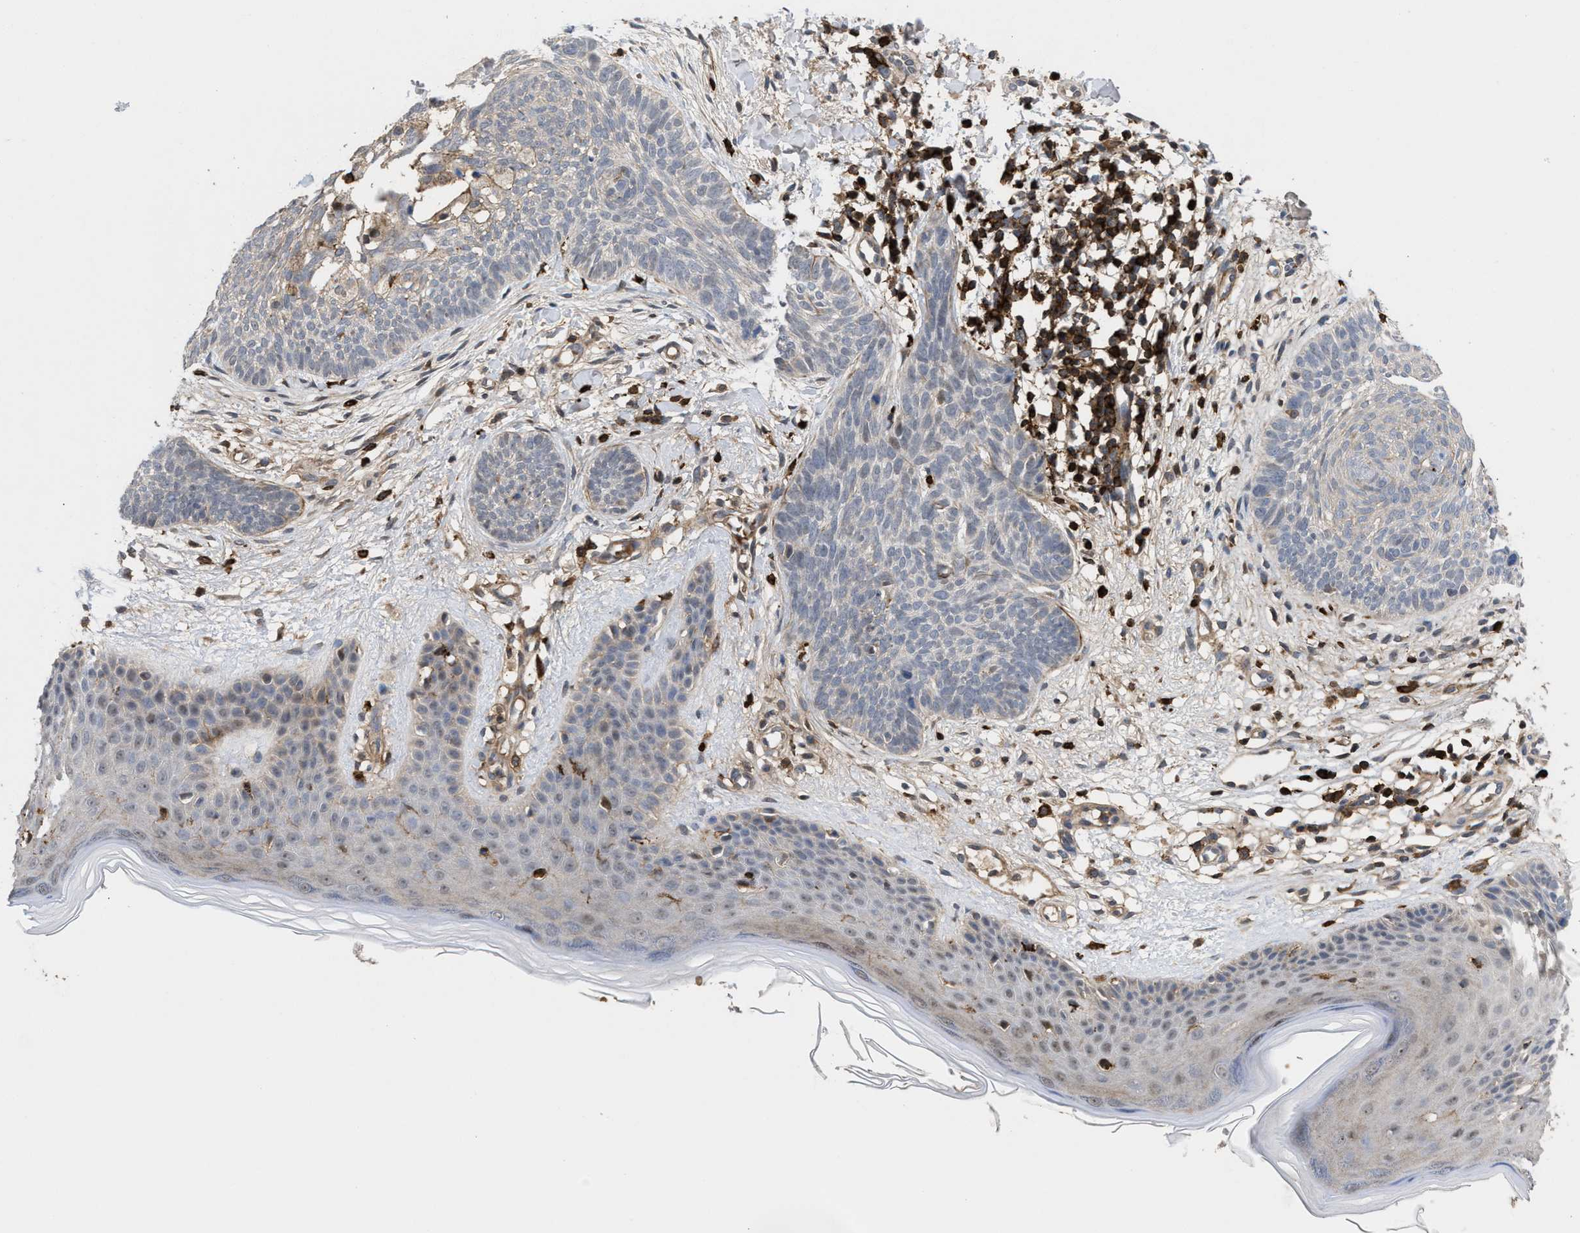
{"staining": {"intensity": "negative", "quantity": "none", "location": "none"}, "tissue": "skin cancer", "cell_type": "Tumor cells", "image_type": "cancer", "snomed": [{"axis": "morphology", "description": "Basal cell carcinoma"}, {"axis": "topography", "description": "Skin"}], "caption": "IHC histopathology image of human skin basal cell carcinoma stained for a protein (brown), which exhibits no staining in tumor cells.", "gene": "PTPRE", "patient": {"sex": "female", "age": 59}}